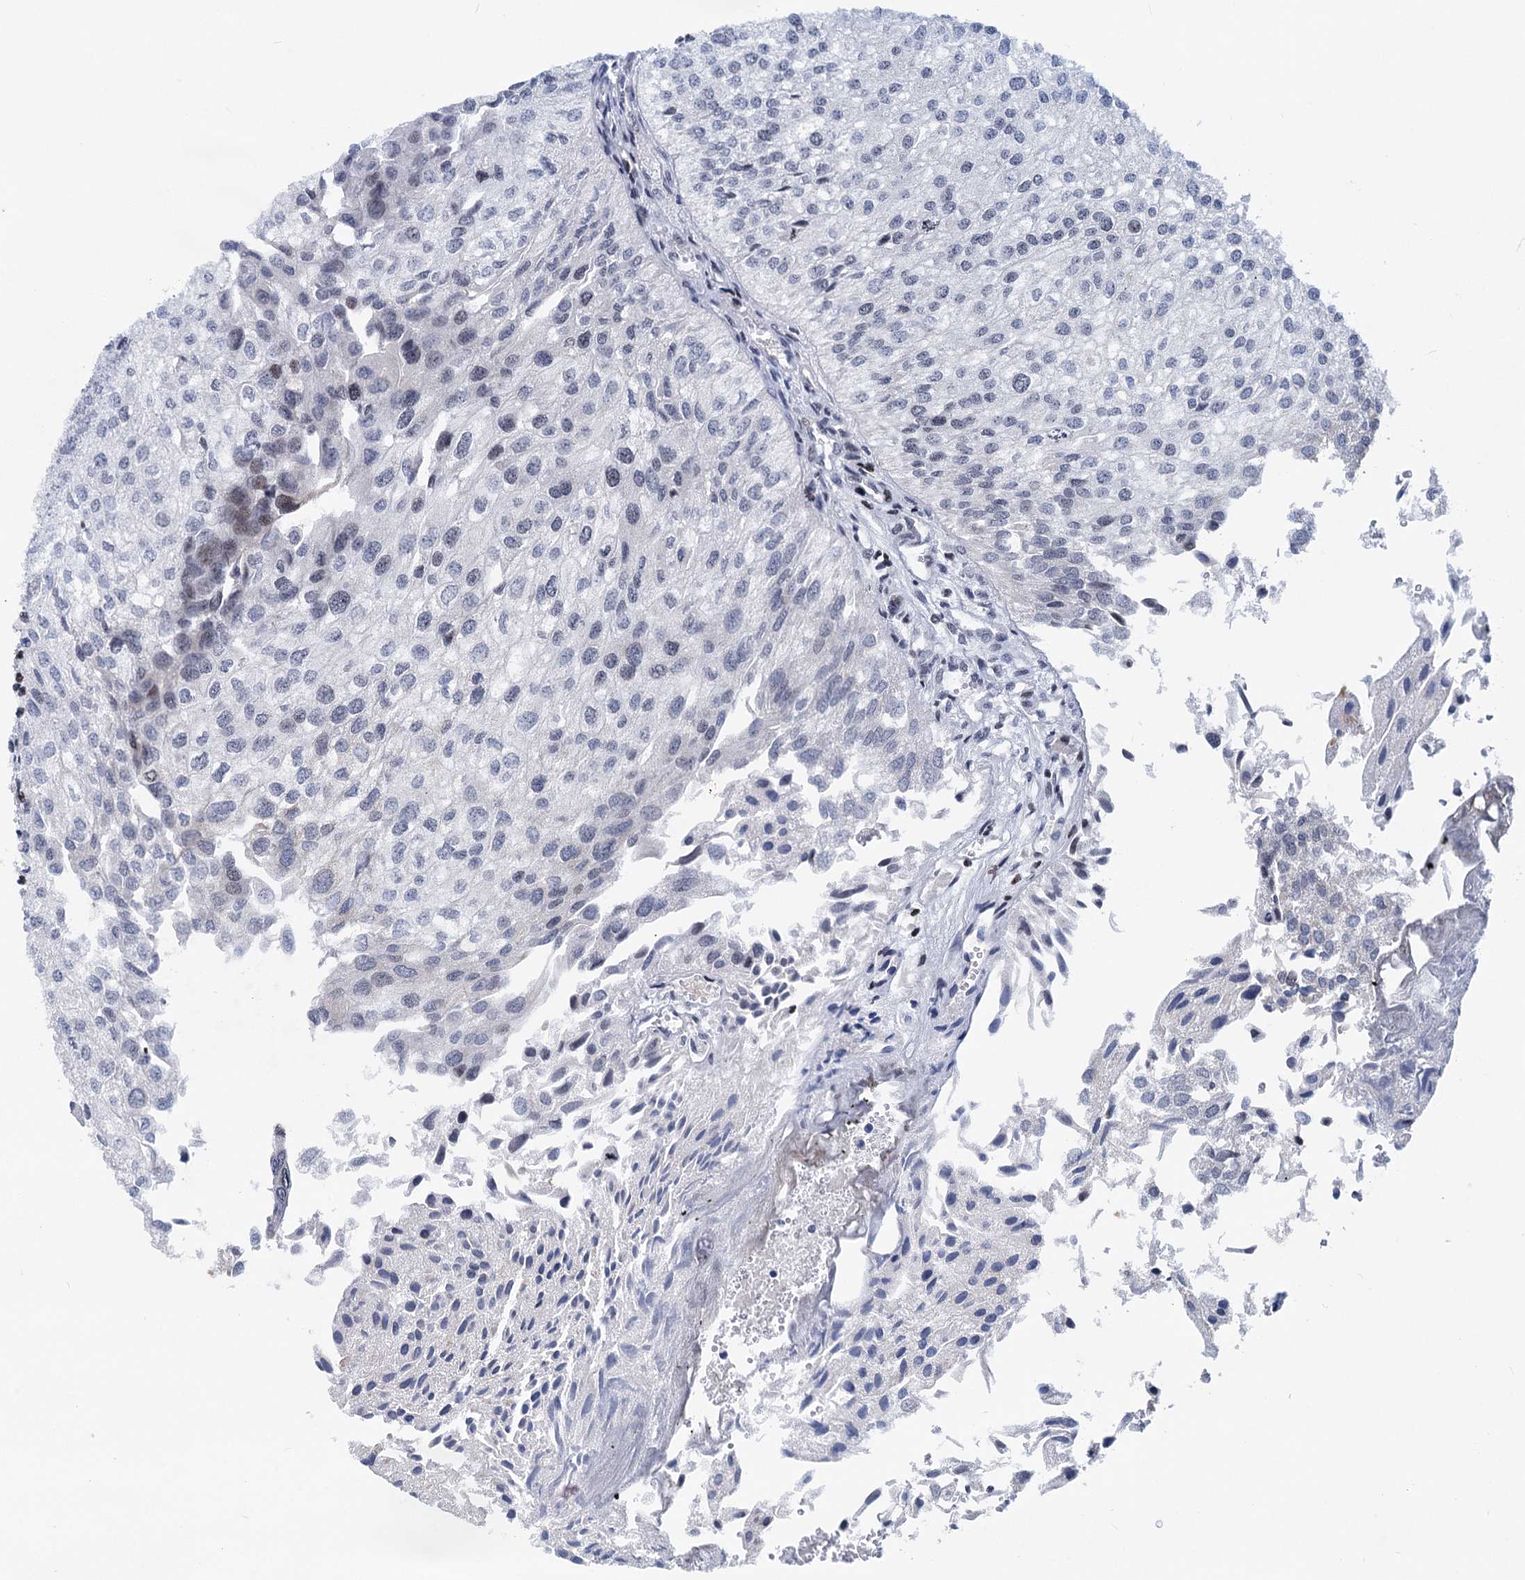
{"staining": {"intensity": "negative", "quantity": "none", "location": "none"}, "tissue": "urothelial cancer", "cell_type": "Tumor cells", "image_type": "cancer", "snomed": [{"axis": "morphology", "description": "Urothelial carcinoma, Low grade"}, {"axis": "topography", "description": "Urinary bladder"}], "caption": "Urothelial cancer was stained to show a protein in brown. There is no significant expression in tumor cells. Brightfield microscopy of immunohistochemistry (IHC) stained with DAB (3,3'-diaminobenzidine) (brown) and hematoxylin (blue), captured at high magnification.", "gene": "ZCCHC10", "patient": {"sex": "female", "age": 89}}